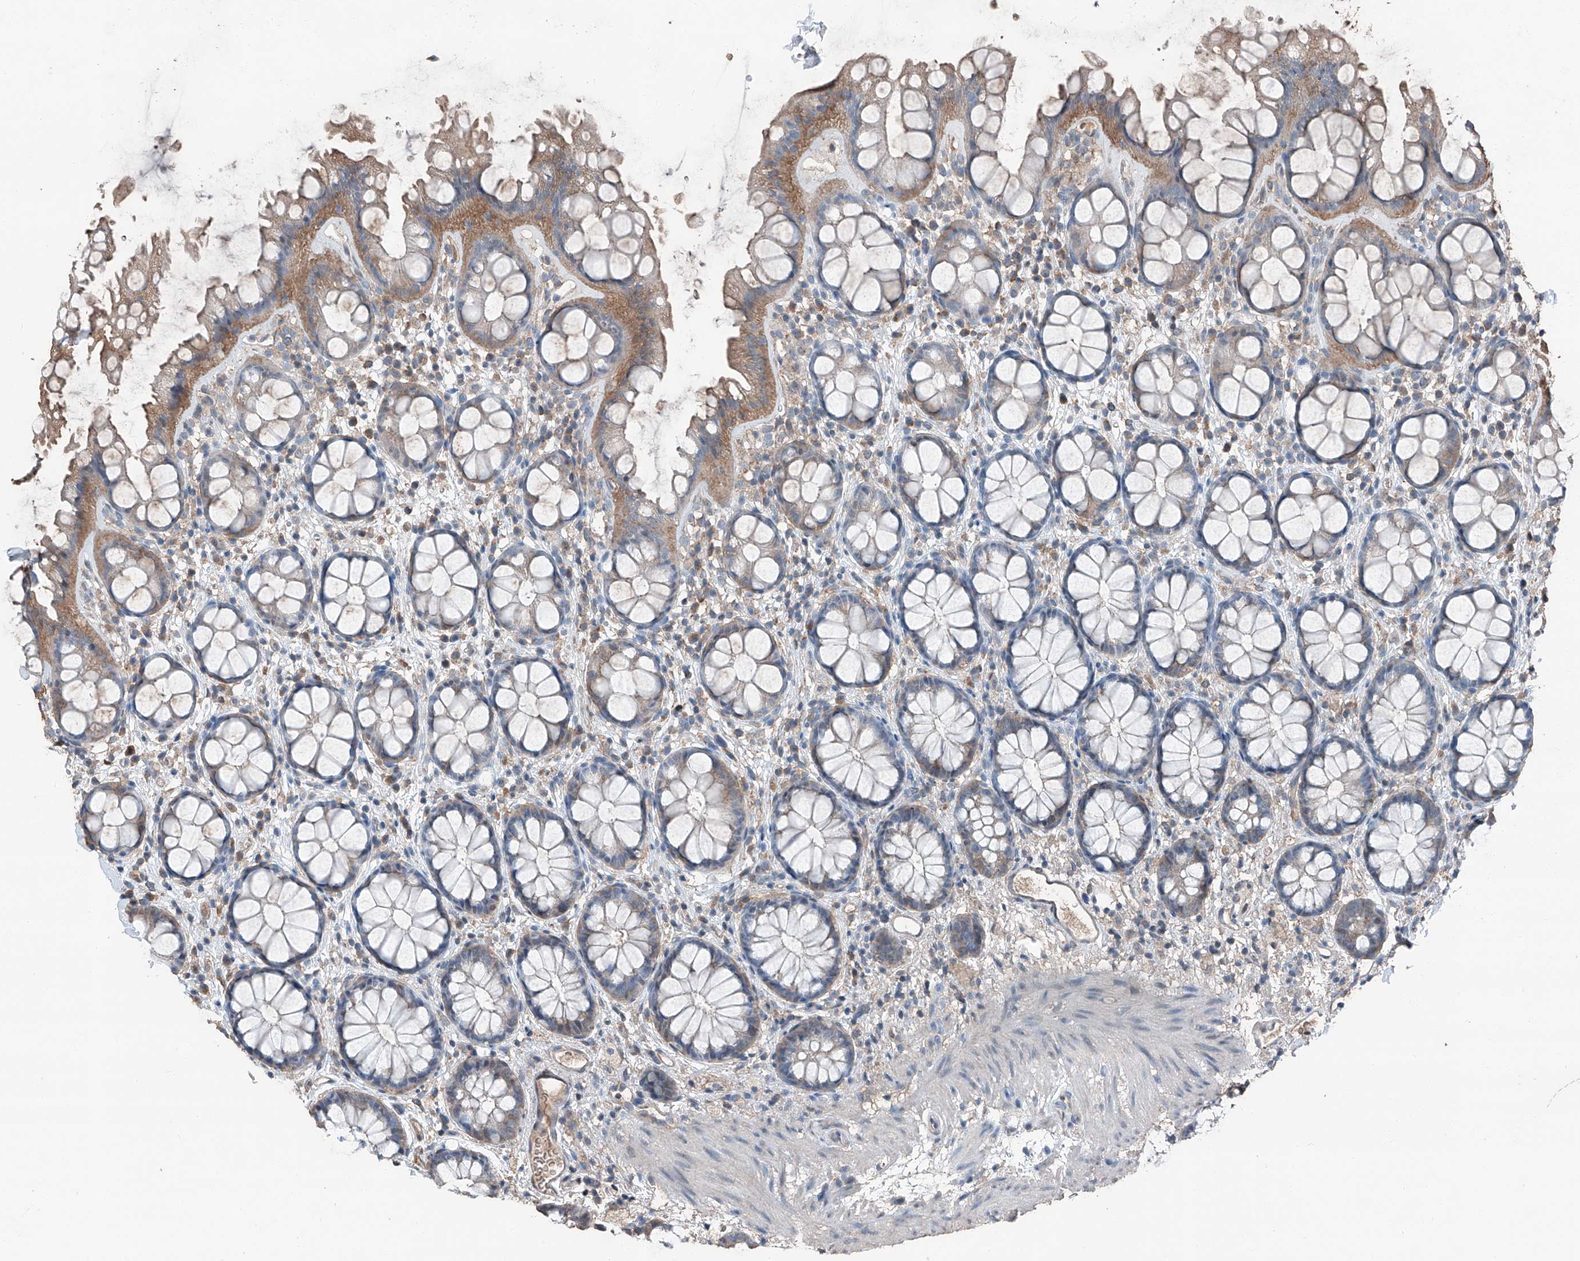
{"staining": {"intensity": "moderate", "quantity": "<25%", "location": "cytoplasmic/membranous"}, "tissue": "rectum", "cell_type": "Glandular cells", "image_type": "normal", "snomed": [{"axis": "morphology", "description": "Normal tissue, NOS"}, {"axis": "topography", "description": "Rectum"}], "caption": "DAB (3,3'-diaminobenzidine) immunohistochemical staining of normal rectum reveals moderate cytoplasmic/membranous protein positivity in about <25% of glandular cells. Nuclei are stained in blue.", "gene": "MAMLD1", "patient": {"sex": "female", "age": 65}}